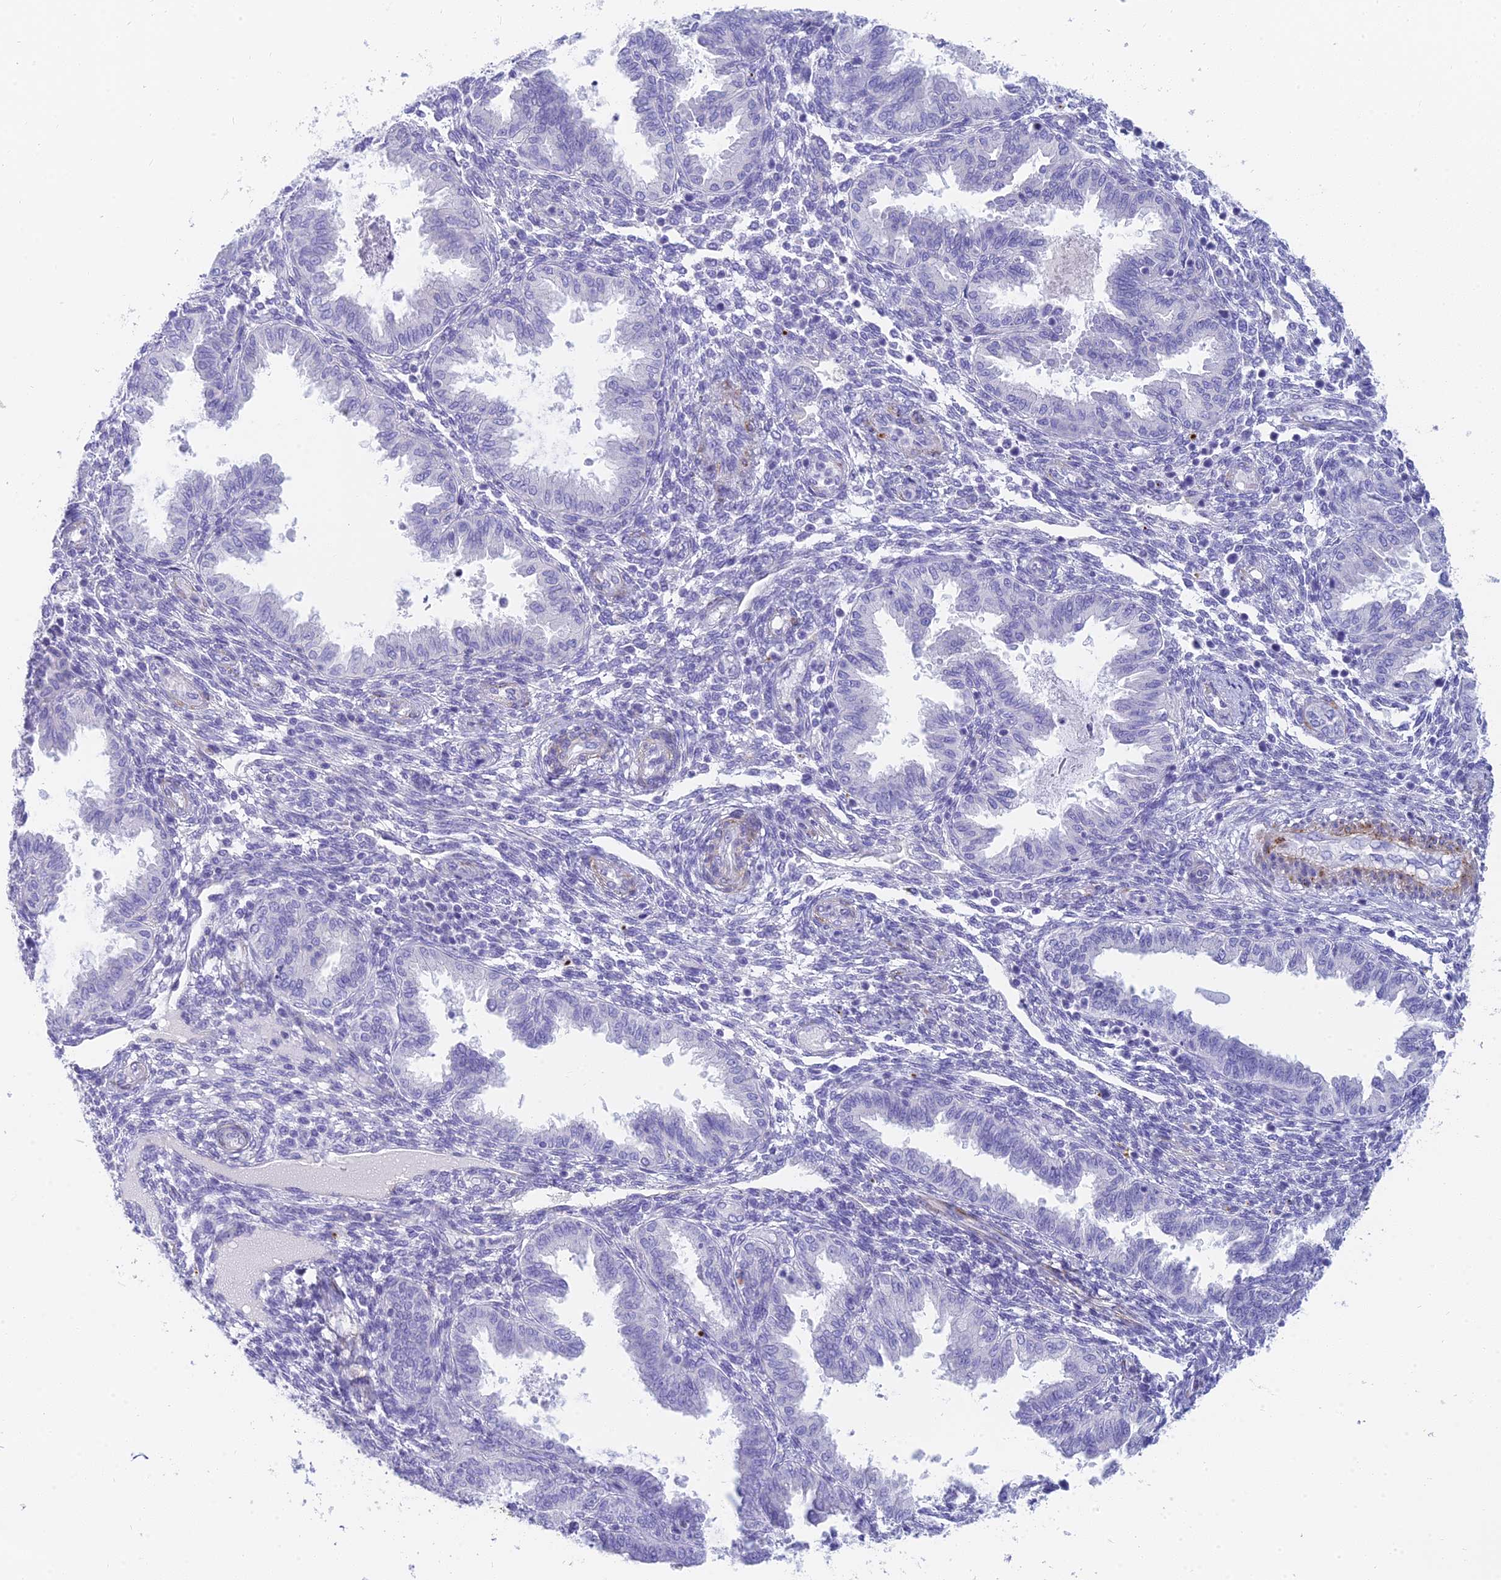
{"staining": {"intensity": "negative", "quantity": "none", "location": "none"}, "tissue": "endometrium", "cell_type": "Cells in endometrial stroma", "image_type": "normal", "snomed": [{"axis": "morphology", "description": "Normal tissue, NOS"}, {"axis": "topography", "description": "Endometrium"}], "caption": "This histopathology image is of unremarkable endometrium stained with IHC to label a protein in brown with the nuclei are counter-stained blue. There is no expression in cells in endometrial stroma. (Immunohistochemistry, brightfield microscopy, high magnification).", "gene": "SLC36A2", "patient": {"sex": "female", "age": 33}}